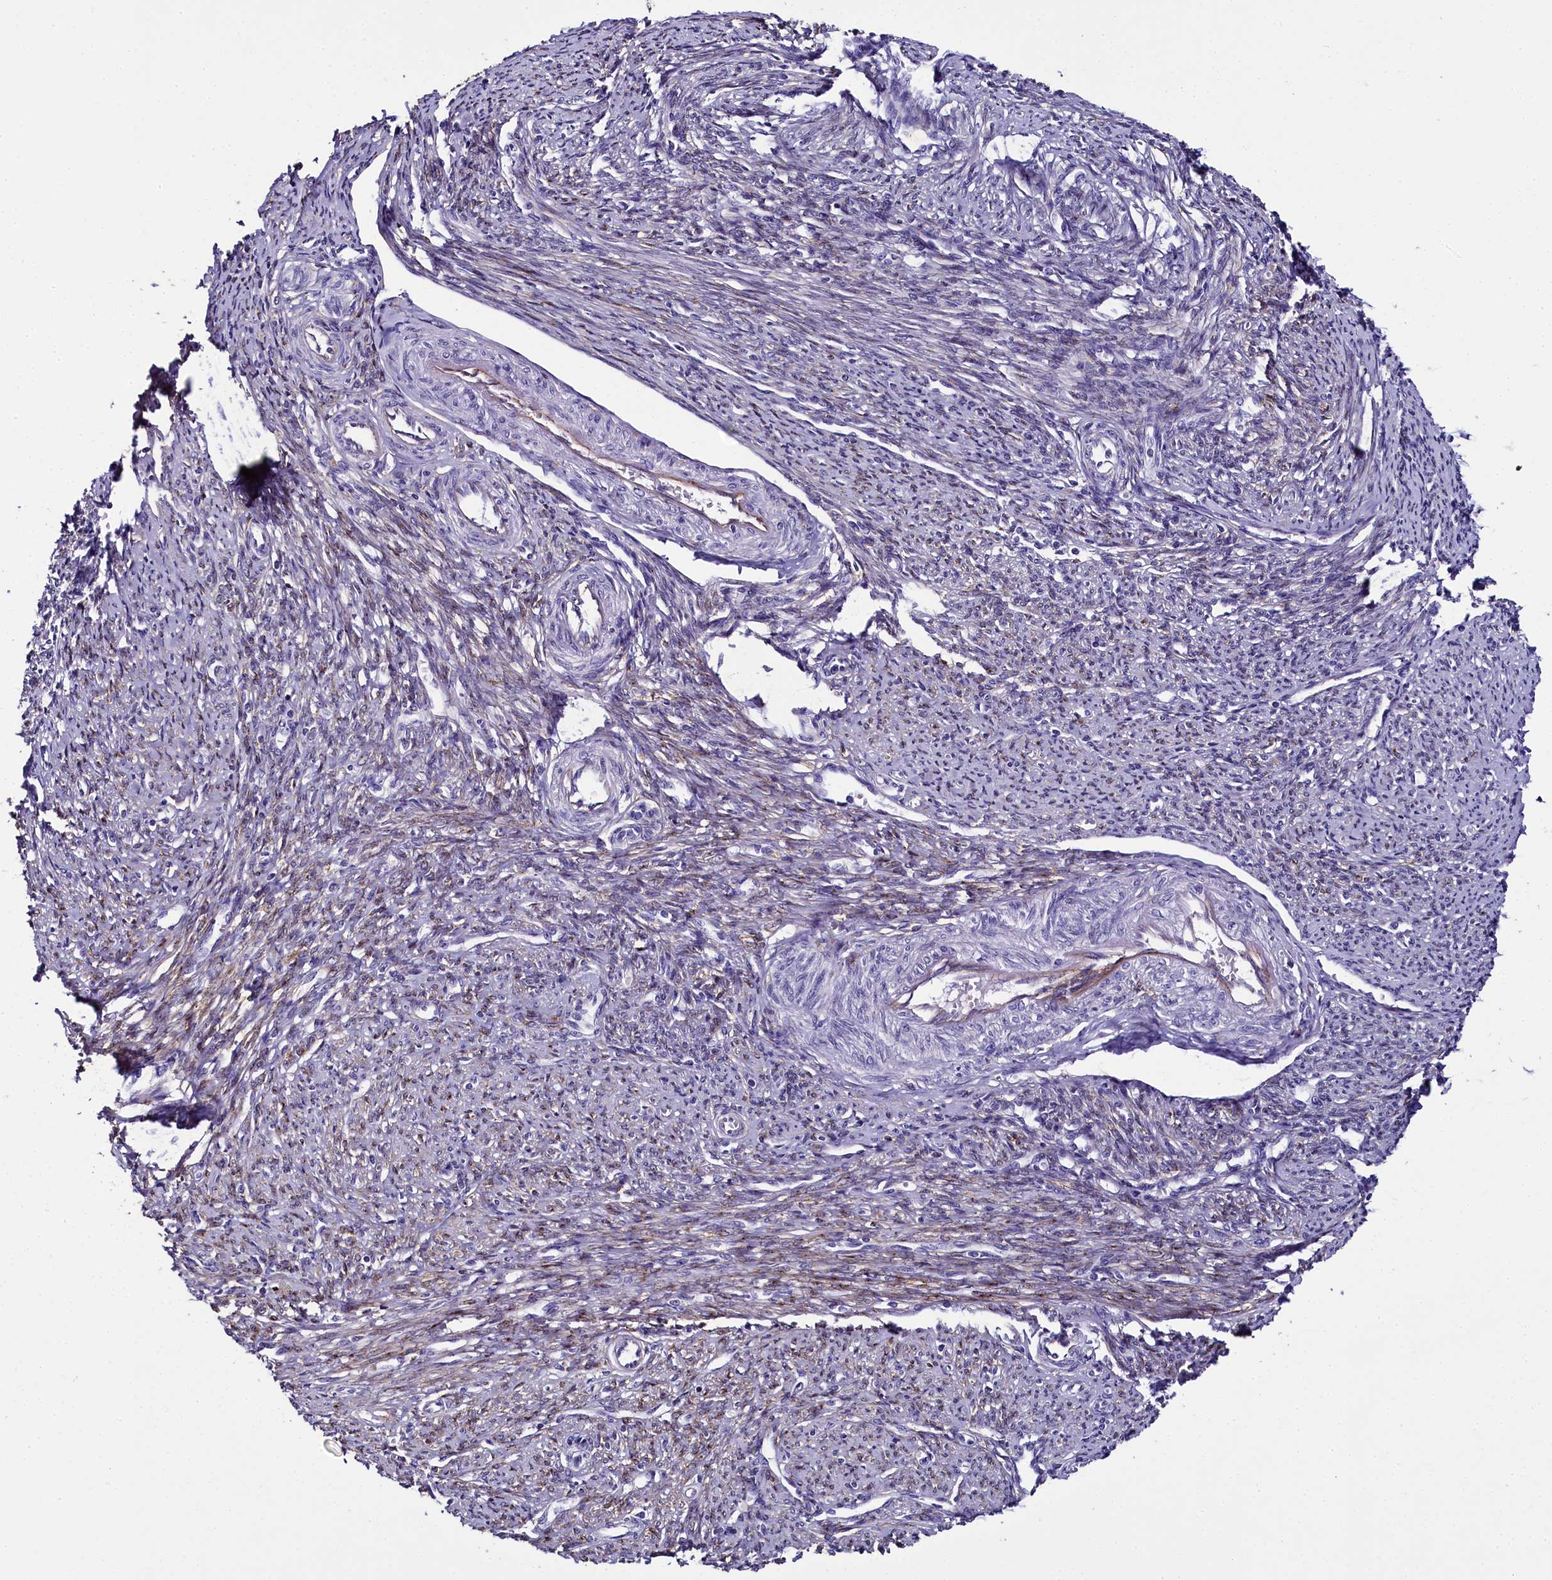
{"staining": {"intensity": "negative", "quantity": "none", "location": "none"}, "tissue": "smooth muscle", "cell_type": "Smooth muscle cells", "image_type": "normal", "snomed": [{"axis": "morphology", "description": "Normal tissue, NOS"}, {"axis": "topography", "description": "Smooth muscle"}, {"axis": "topography", "description": "Uterus"}], "caption": "DAB immunohistochemical staining of unremarkable smooth muscle demonstrates no significant staining in smooth muscle cells.", "gene": "MRC2", "patient": {"sex": "female", "age": 59}}